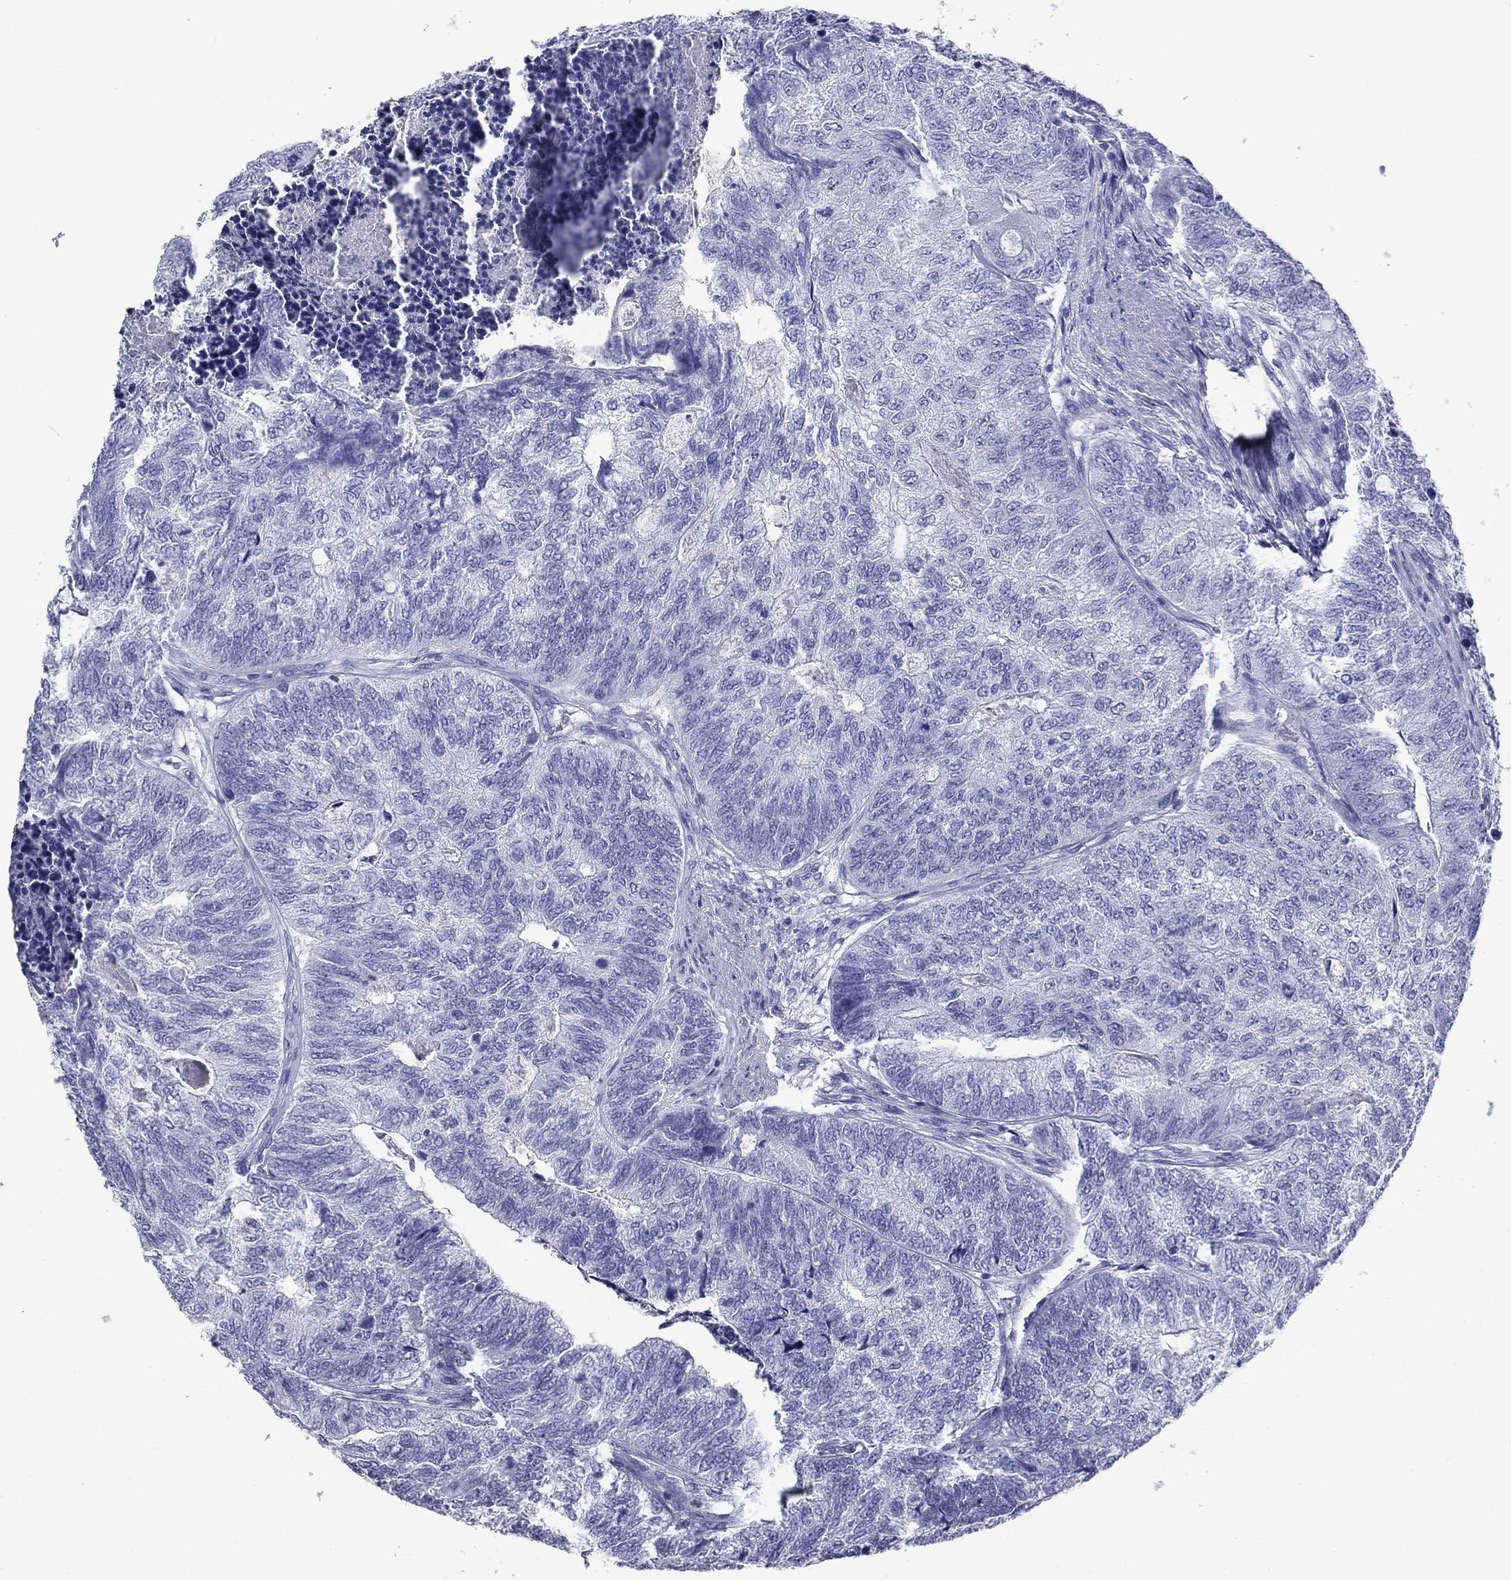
{"staining": {"intensity": "negative", "quantity": "none", "location": "none"}, "tissue": "colorectal cancer", "cell_type": "Tumor cells", "image_type": "cancer", "snomed": [{"axis": "morphology", "description": "Adenocarcinoma, NOS"}, {"axis": "topography", "description": "Colon"}], "caption": "IHC histopathology image of neoplastic tissue: human colorectal cancer stained with DAB shows no significant protein staining in tumor cells.", "gene": "NPPA", "patient": {"sex": "female", "age": 67}}